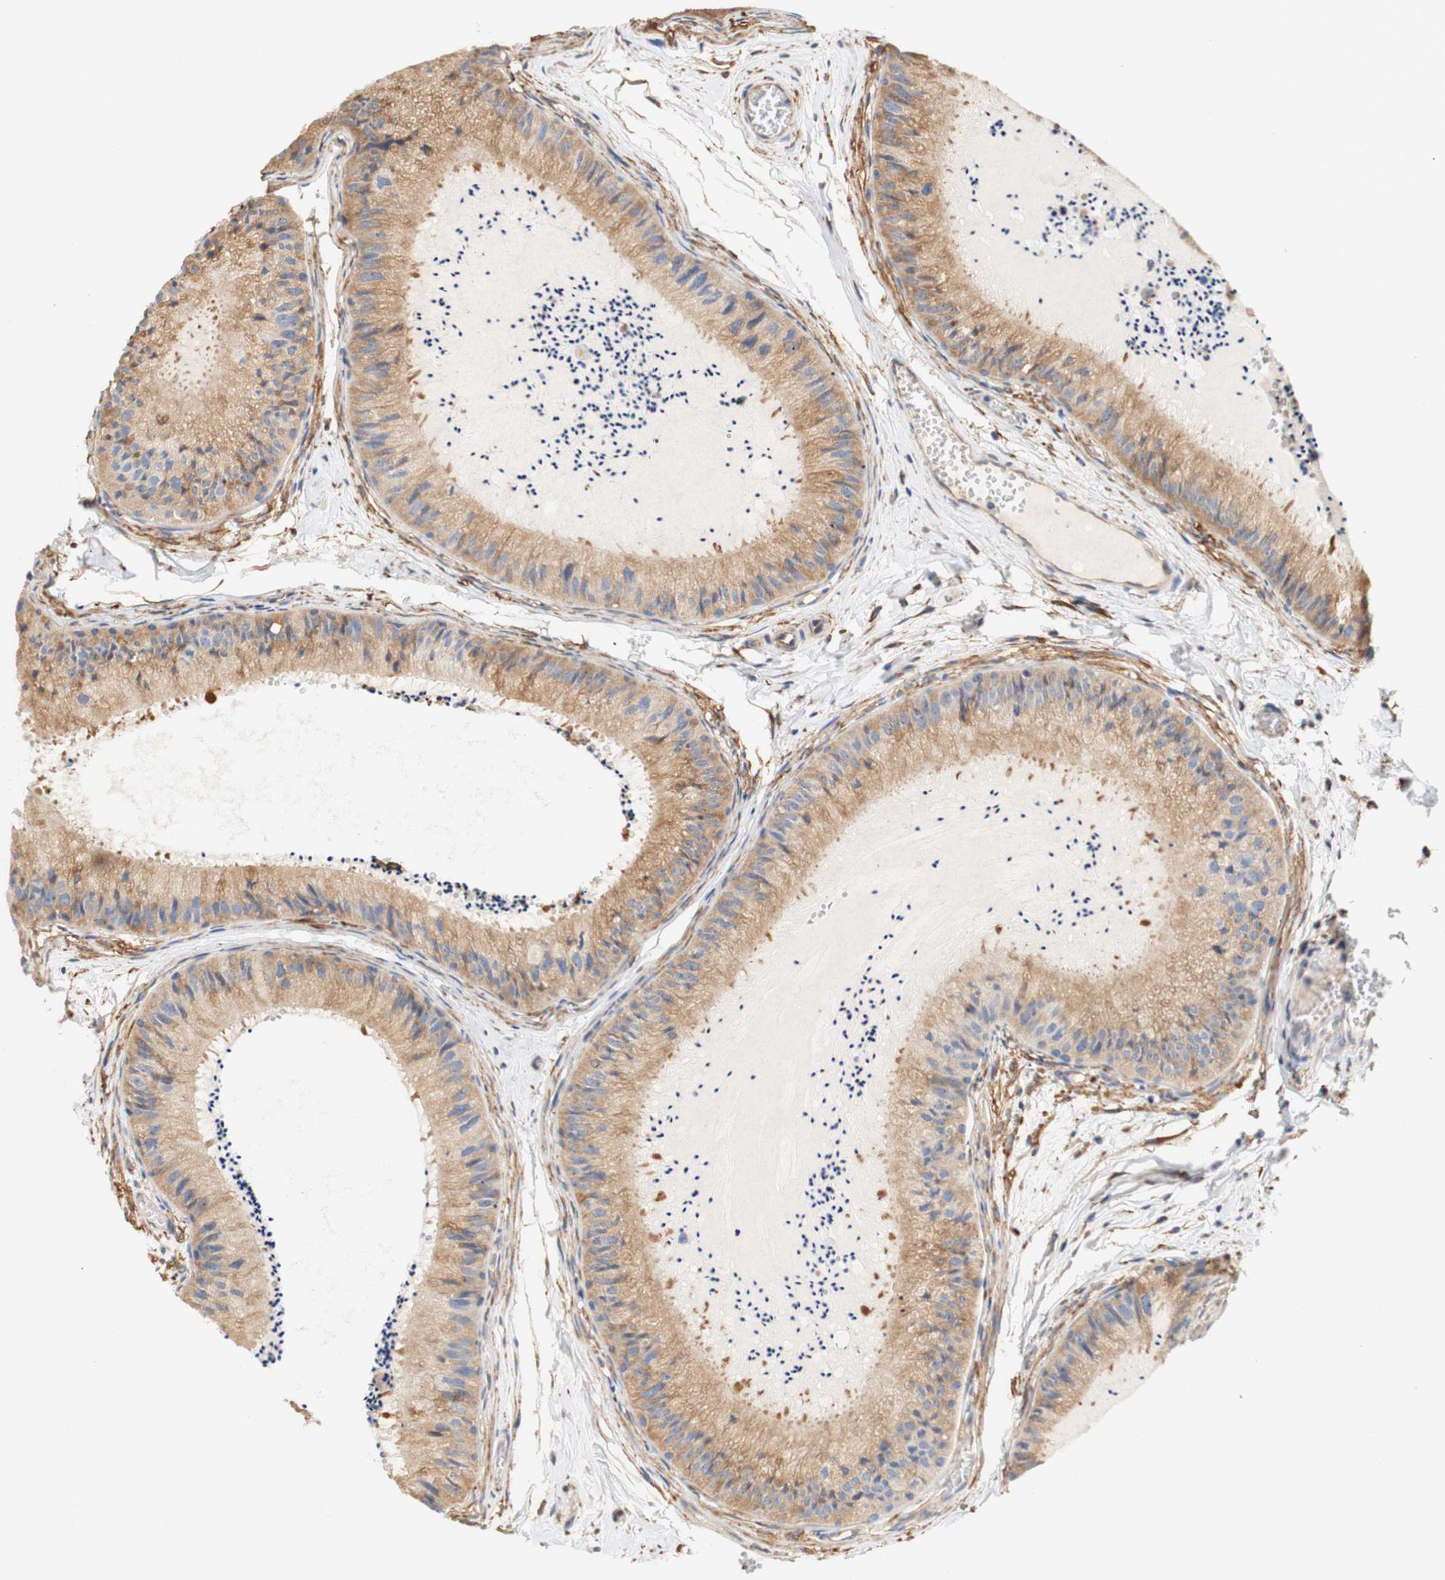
{"staining": {"intensity": "moderate", "quantity": ">75%", "location": "cytoplasmic/membranous"}, "tissue": "epididymis", "cell_type": "Glandular cells", "image_type": "normal", "snomed": [{"axis": "morphology", "description": "Normal tissue, NOS"}, {"axis": "topography", "description": "Epididymis"}], "caption": "Normal epididymis reveals moderate cytoplasmic/membranous staining in approximately >75% of glandular cells, visualized by immunohistochemistry. The staining was performed using DAB (3,3'-diaminobenzidine) to visualize the protein expression in brown, while the nuclei were stained in blue with hematoxylin (Magnification: 20x).", "gene": "EIF2AK4", "patient": {"sex": "male", "age": 31}}